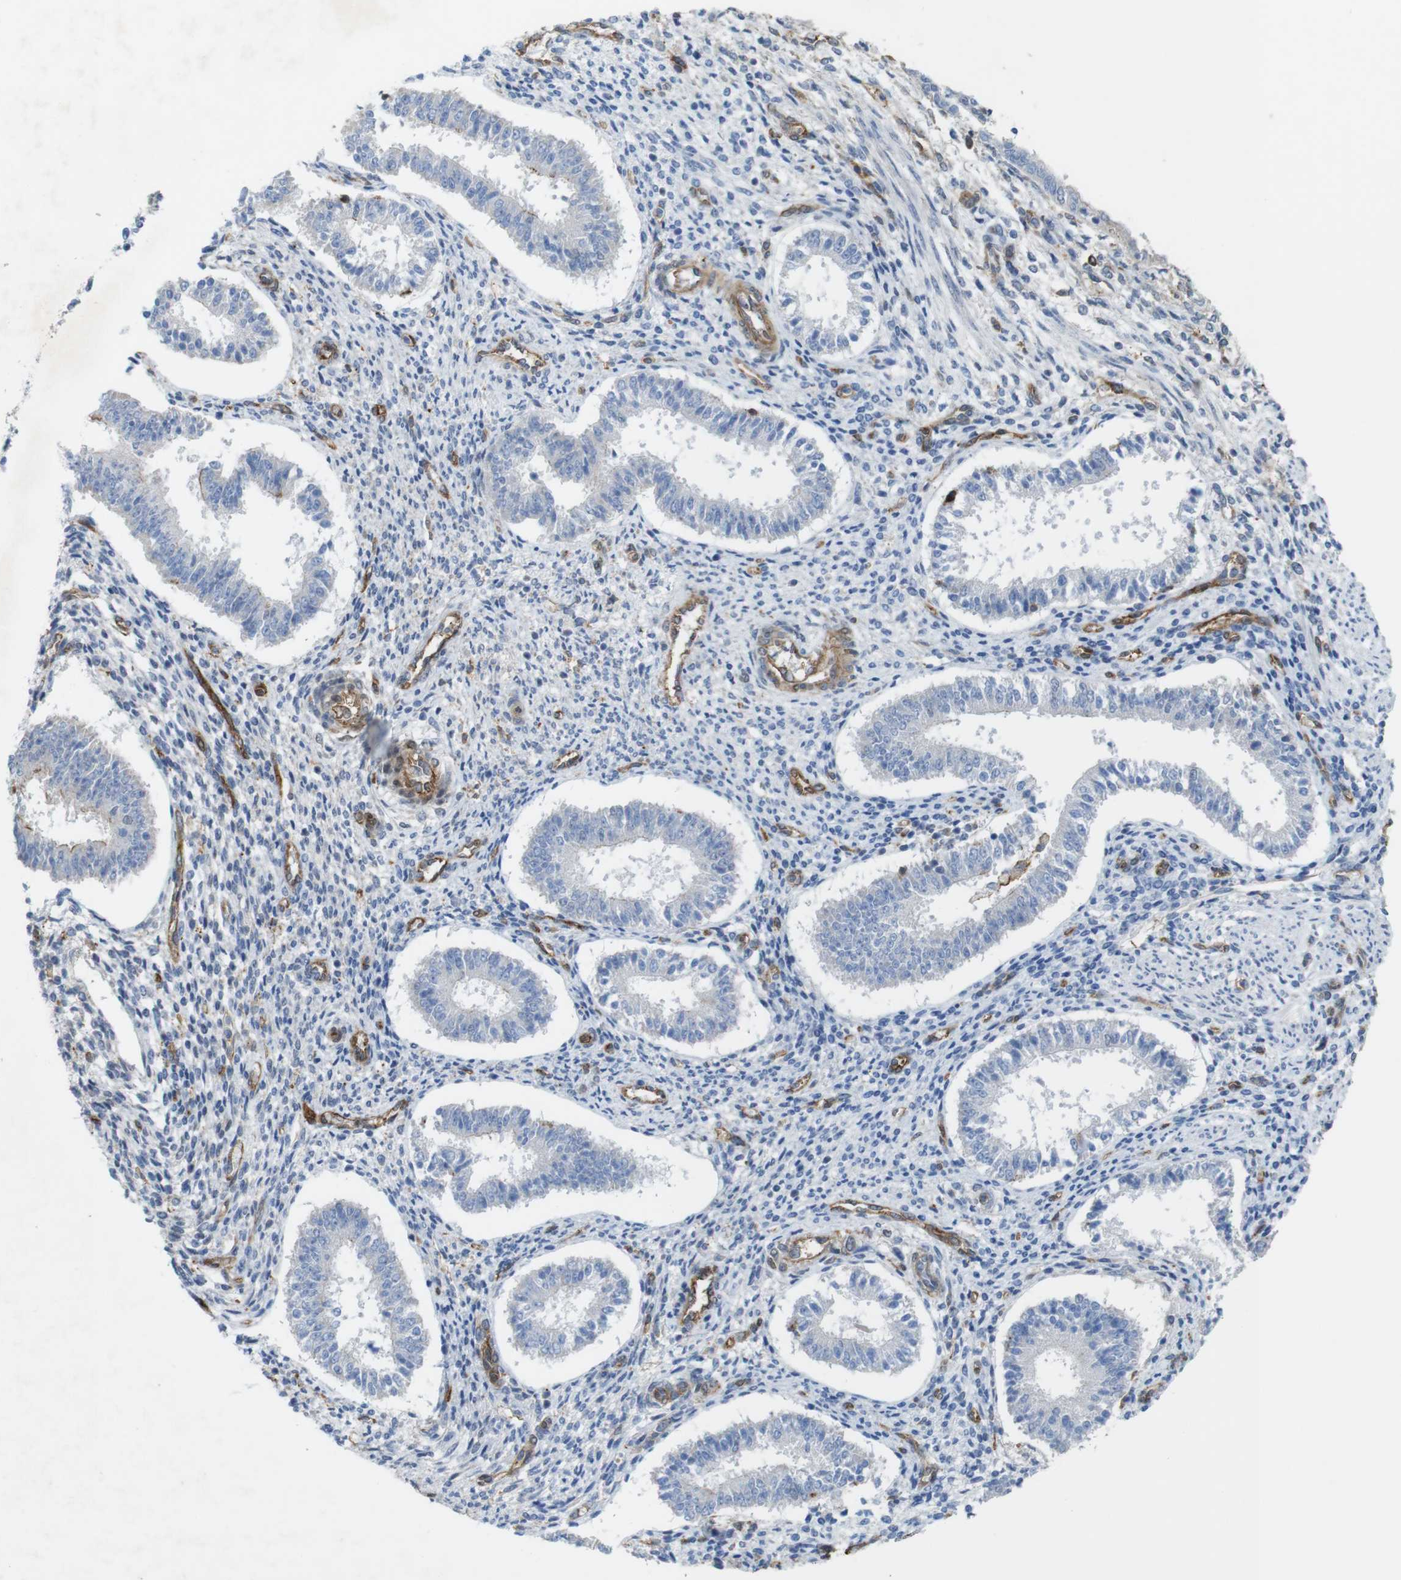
{"staining": {"intensity": "weak", "quantity": "<25%", "location": "cytoplasmic/membranous"}, "tissue": "endometrium", "cell_type": "Cells in endometrial stroma", "image_type": "normal", "snomed": [{"axis": "morphology", "description": "Normal tissue, NOS"}, {"axis": "topography", "description": "Endometrium"}], "caption": "Immunohistochemistry of normal human endometrium demonstrates no positivity in cells in endometrial stroma. (DAB immunohistochemistry with hematoxylin counter stain).", "gene": "PTGER4", "patient": {"sex": "female", "age": 35}}